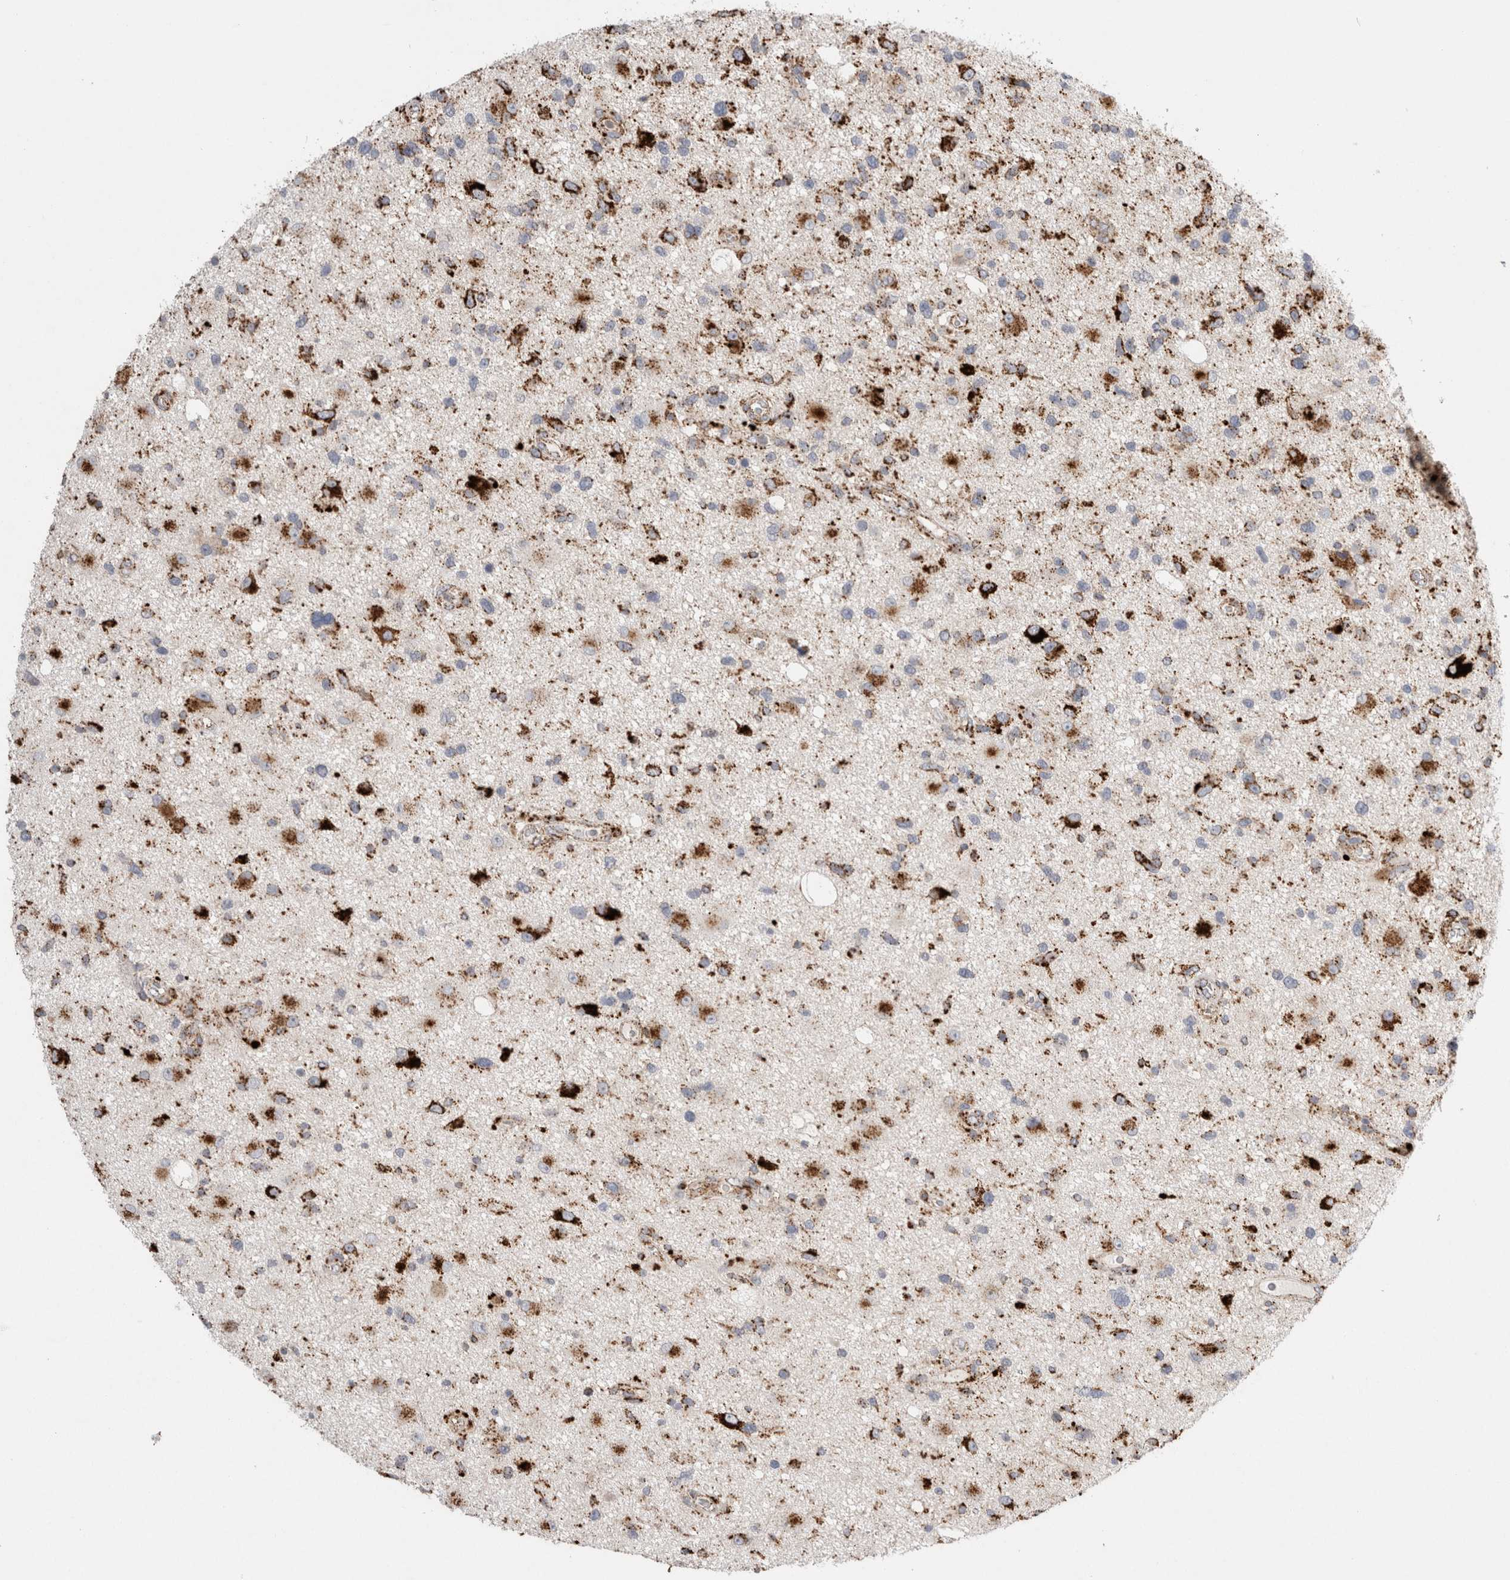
{"staining": {"intensity": "strong", "quantity": "25%-75%", "location": "cytoplasmic/membranous"}, "tissue": "glioma", "cell_type": "Tumor cells", "image_type": "cancer", "snomed": [{"axis": "morphology", "description": "Glioma, malignant, High grade"}, {"axis": "topography", "description": "Brain"}], "caption": "Malignant glioma (high-grade) stained with immunohistochemistry (IHC) reveals strong cytoplasmic/membranous expression in about 25%-75% of tumor cells.", "gene": "CTSA", "patient": {"sex": "male", "age": 33}}